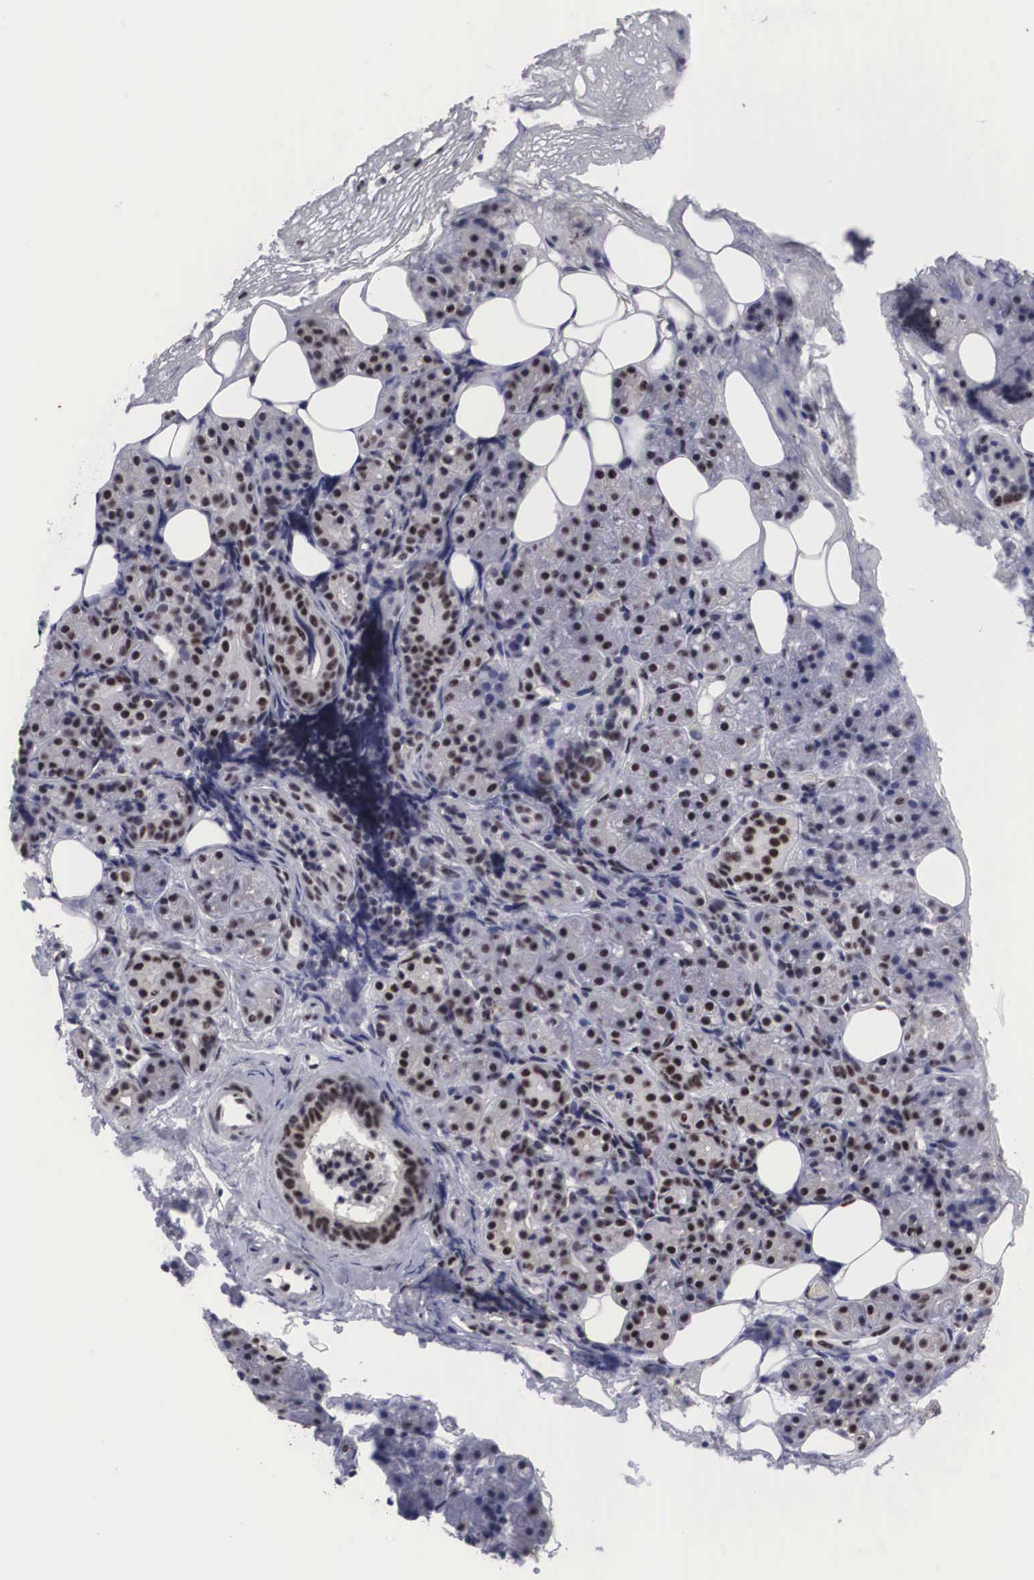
{"staining": {"intensity": "moderate", "quantity": ">75%", "location": "nuclear"}, "tissue": "salivary gland", "cell_type": "Glandular cells", "image_type": "normal", "snomed": [{"axis": "morphology", "description": "Normal tissue, NOS"}, {"axis": "topography", "description": "Salivary gland"}], "caption": "An immunohistochemistry micrograph of benign tissue is shown. Protein staining in brown highlights moderate nuclear positivity in salivary gland within glandular cells. (Stains: DAB (3,3'-diaminobenzidine) in brown, nuclei in blue, Microscopy: brightfield microscopy at high magnification).", "gene": "ACIN1", "patient": {"sex": "female", "age": 55}}